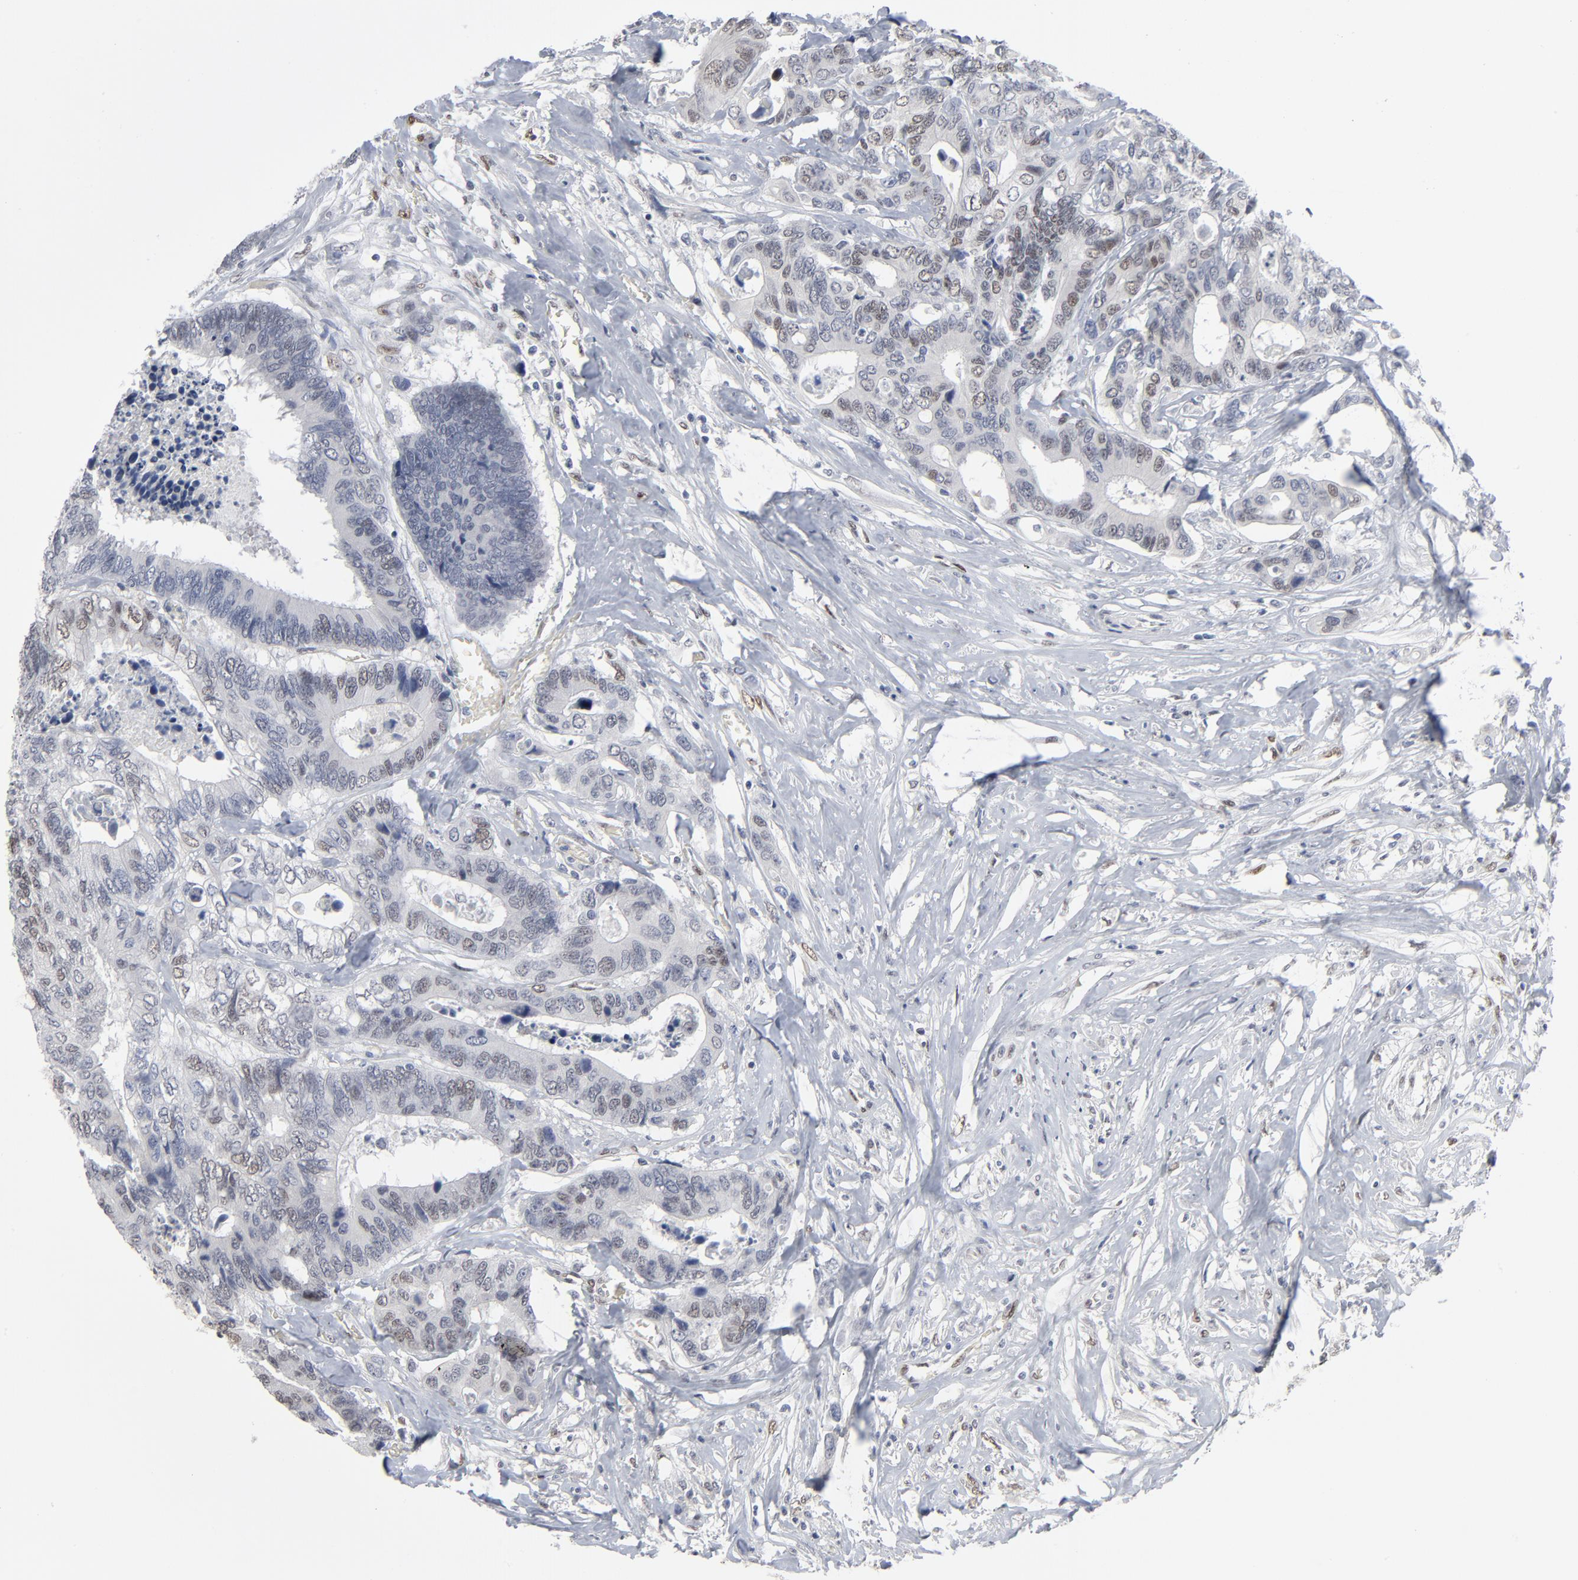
{"staining": {"intensity": "weak", "quantity": "<25%", "location": "nuclear"}, "tissue": "colorectal cancer", "cell_type": "Tumor cells", "image_type": "cancer", "snomed": [{"axis": "morphology", "description": "Adenocarcinoma, NOS"}, {"axis": "topography", "description": "Rectum"}], "caption": "The histopathology image demonstrates no significant staining in tumor cells of colorectal adenocarcinoma. (Brightfield microscopy of DAB (3,3'-diaminobenzidine) immunohistochemistry at high magnification).", "gene": "ATF7", "patient": {"sex": "male", "age": 55}}